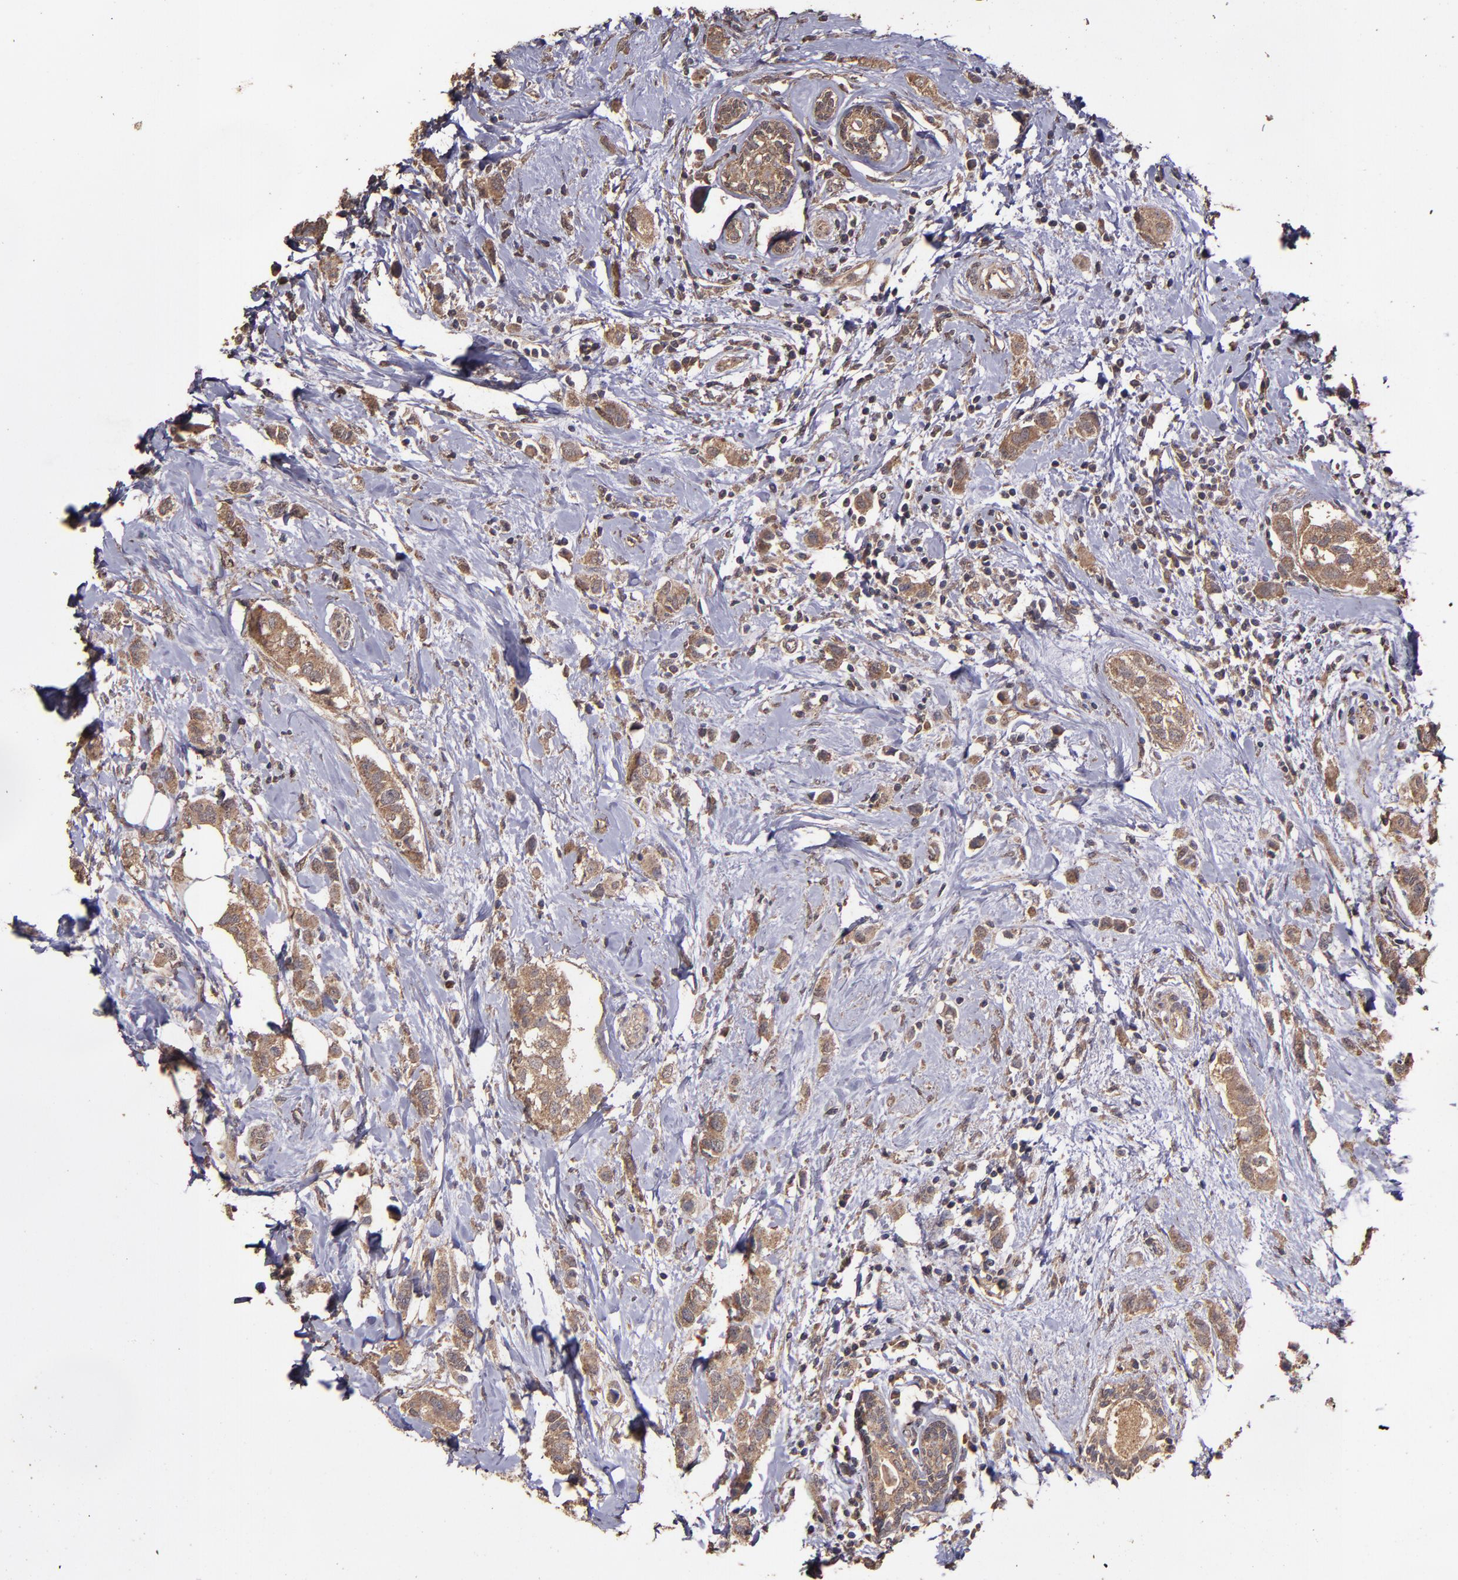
{"staining": {"intensity": "moderate", "quantity": ">75%", "location": "cytoplasmic/membranous"}, "tissue": "breast cancer", "cell_type": "Tumor cells", "image_type": "cancer", "snomed": [{"axis": "morphology", "description": "Normal tissue, NOS"}, {"axis": "morphology", "description": "Duct carcinoma"}, {"axis": "topography", "description": "Breast"}], "caption": "Brown immunohistochemical staining in human breast invasive ductal carcinoma exhibits moderate cytoplasmic/membranous positivity in about >75% of tumor cells. (Stains: DAB in brown, nuclei in blue, Microscopy: brightfield microscopy at high magnification).", "gene": "HECTD1", "patient": {"sex": "female", "age": 50}}